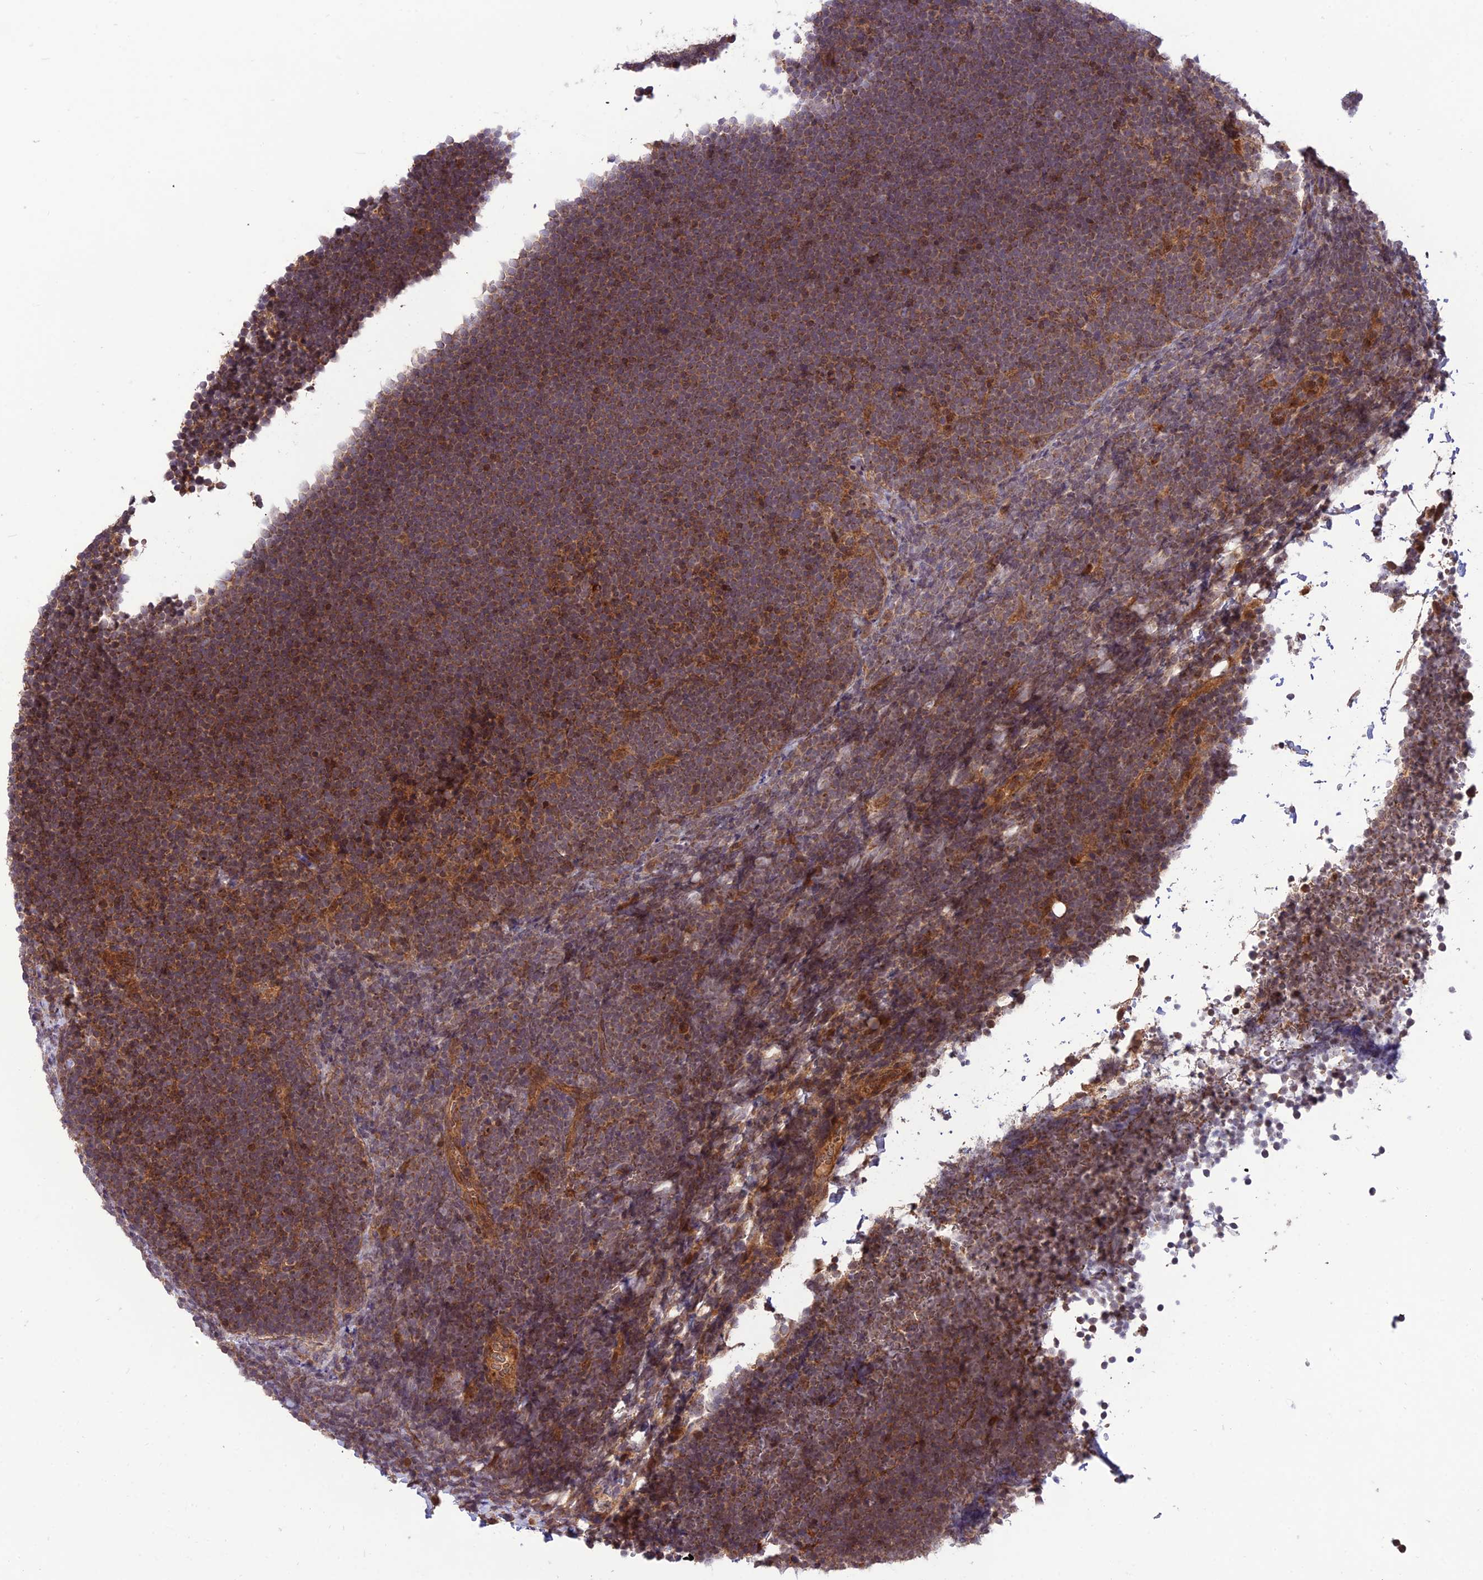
{"staining": {"intensity": "moderate", "quantity": ">75%", "location": "cytoplasmic/membranous"}, "tissue": "lymphoma", "cell_type": "Tumor cells", "image_type": "cancer", "snomed": [{"axis": "morphology", "description": "Malignant lymphoma, non-Hodgkin's type, High grade"}, {"axis": "topography", "description": "Lymph node"}], "caption": "DAB (3,3'-diaminobenzidine) immunohistochemical staining of human lymphoma shows moderate cytoplasmic/membranous protein staining in about >75% of tumor cells.", "gene": "NDUFC1", "patient": {"sex": "male", "age": 13}}